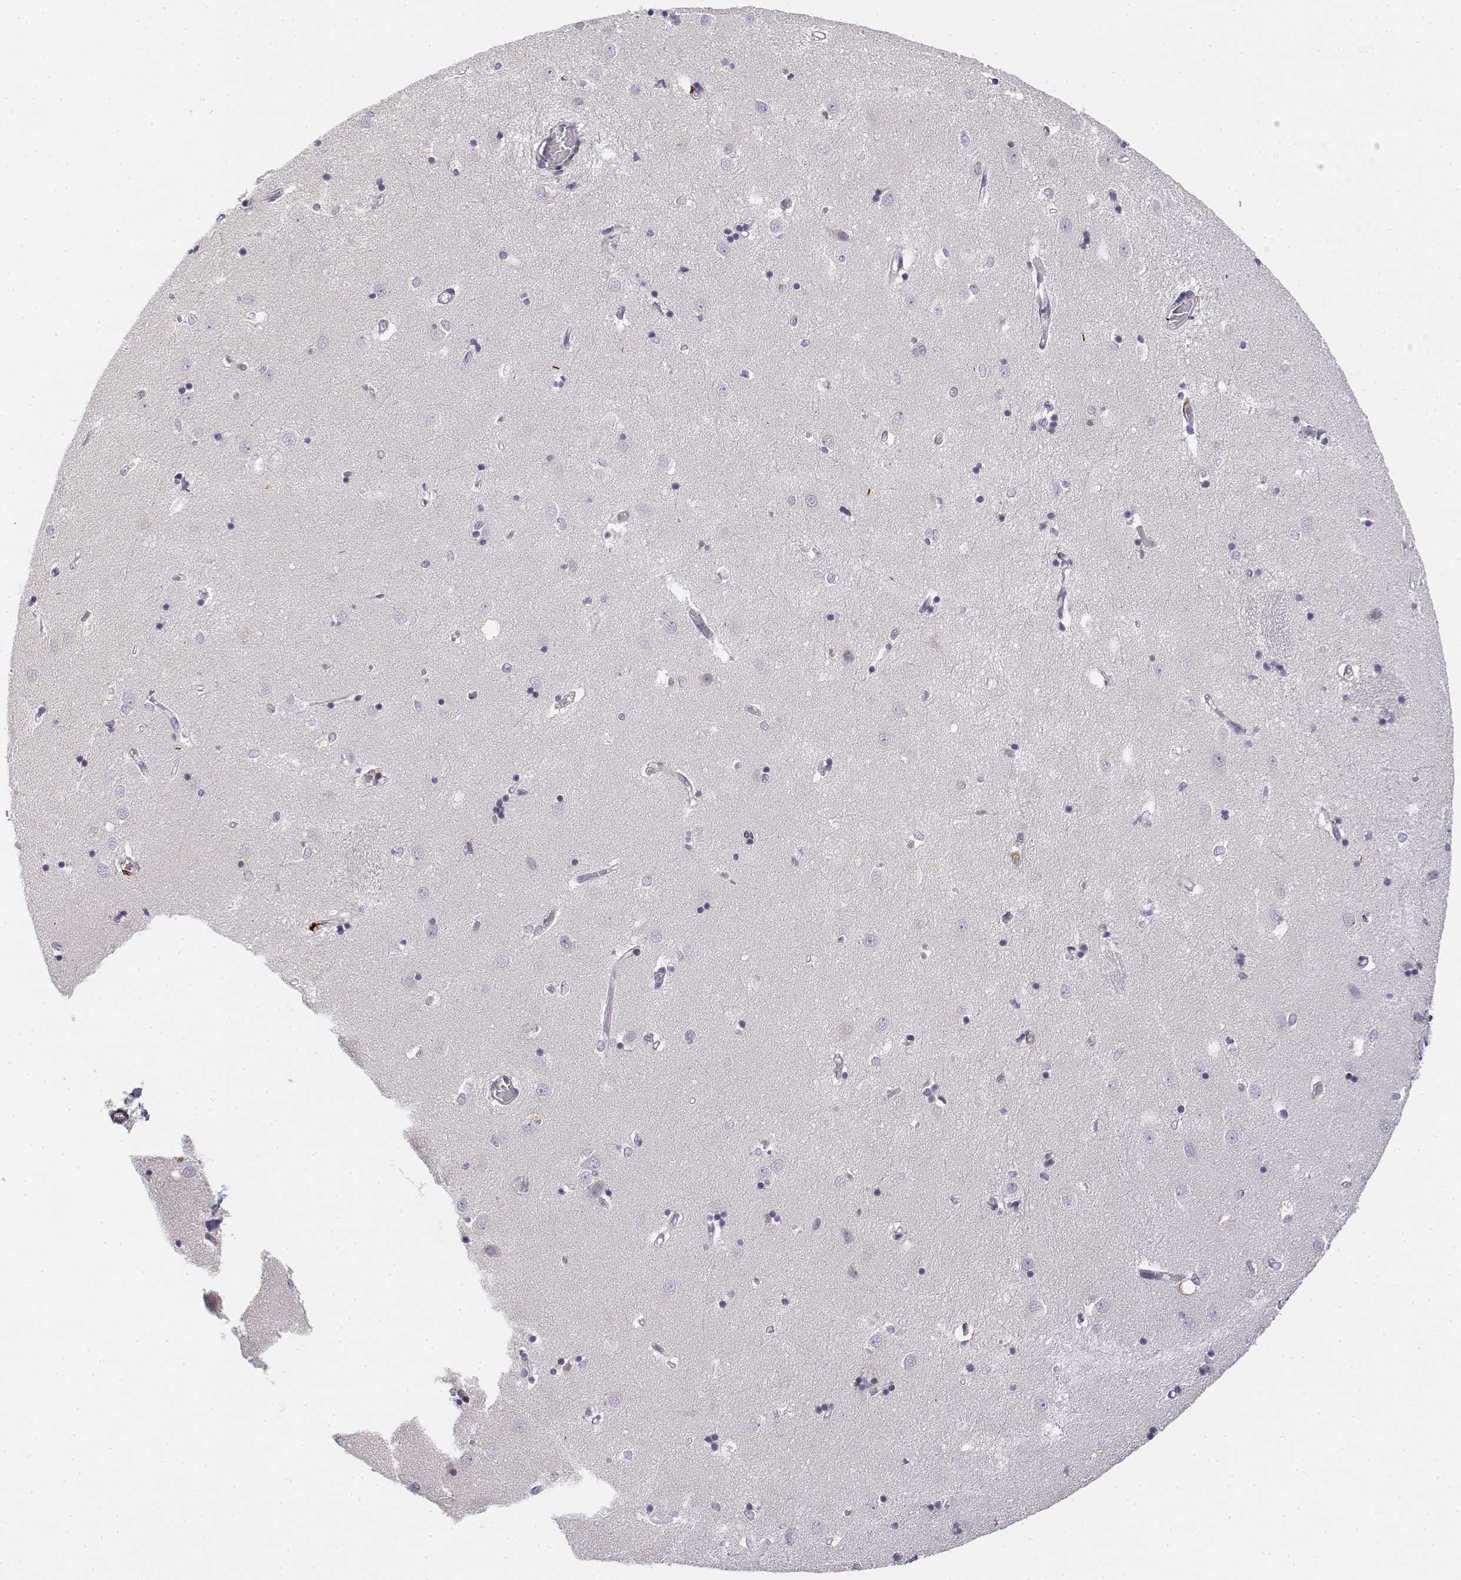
{"staining": {"intensity": "negative", "quantity": "none", "location": "none"}, "tissue": "caudate", "cell_type": "Glial cells", "image_type": "normal", "snomed": [{"axis": "morphology", "description": "Normal tissue, NOS"}, {"axis": "topography", "description": "Lateral ventricle wall"}], "caption": "High power microscopy image of an immunohistochemistry photomicrograph of normal caudate, revealing no significant positivity in glial cells.", "gene": "CD14", "patient": {"sex": "male", "age": 54}}